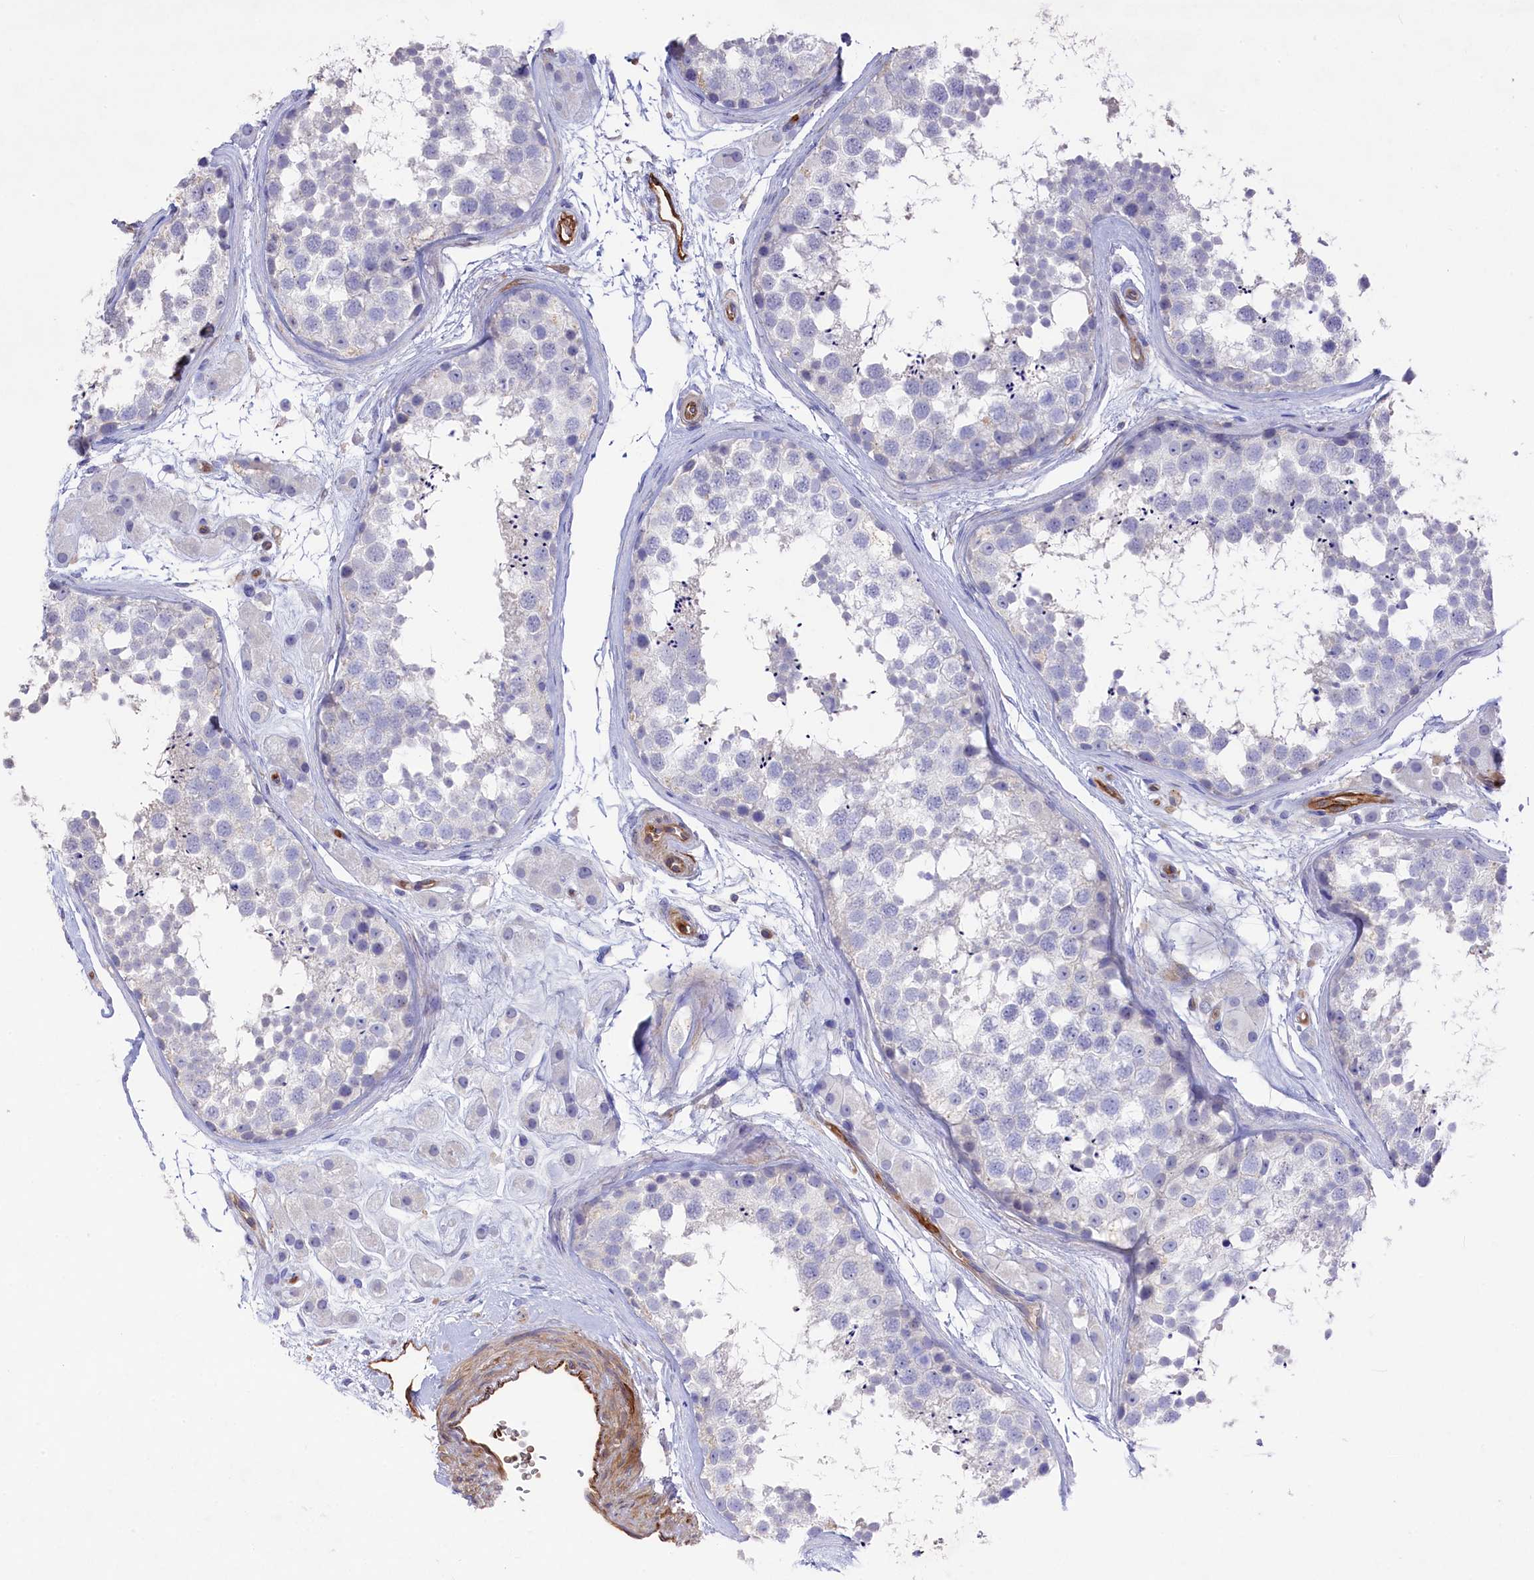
{"staining": {"intensity": "negative", "quantity": "none", "location": "none"}, "tissue": "testis", "cell_type": "Cells in seminiferous ducts", "image_type": "normal", "snomed": [{"axis": "morphology", "description": "Normal tissue, NOS"}, {"axis": "topography", "description": "Testis"}], "caption": "This is a histopathology image of immunohistochemistry (IHC) staining of normal testis, which shows no expression in cells in seminiferous ducts.", "gene": "LHFPL4", "patient": {"sex": "male", "age": 56}}